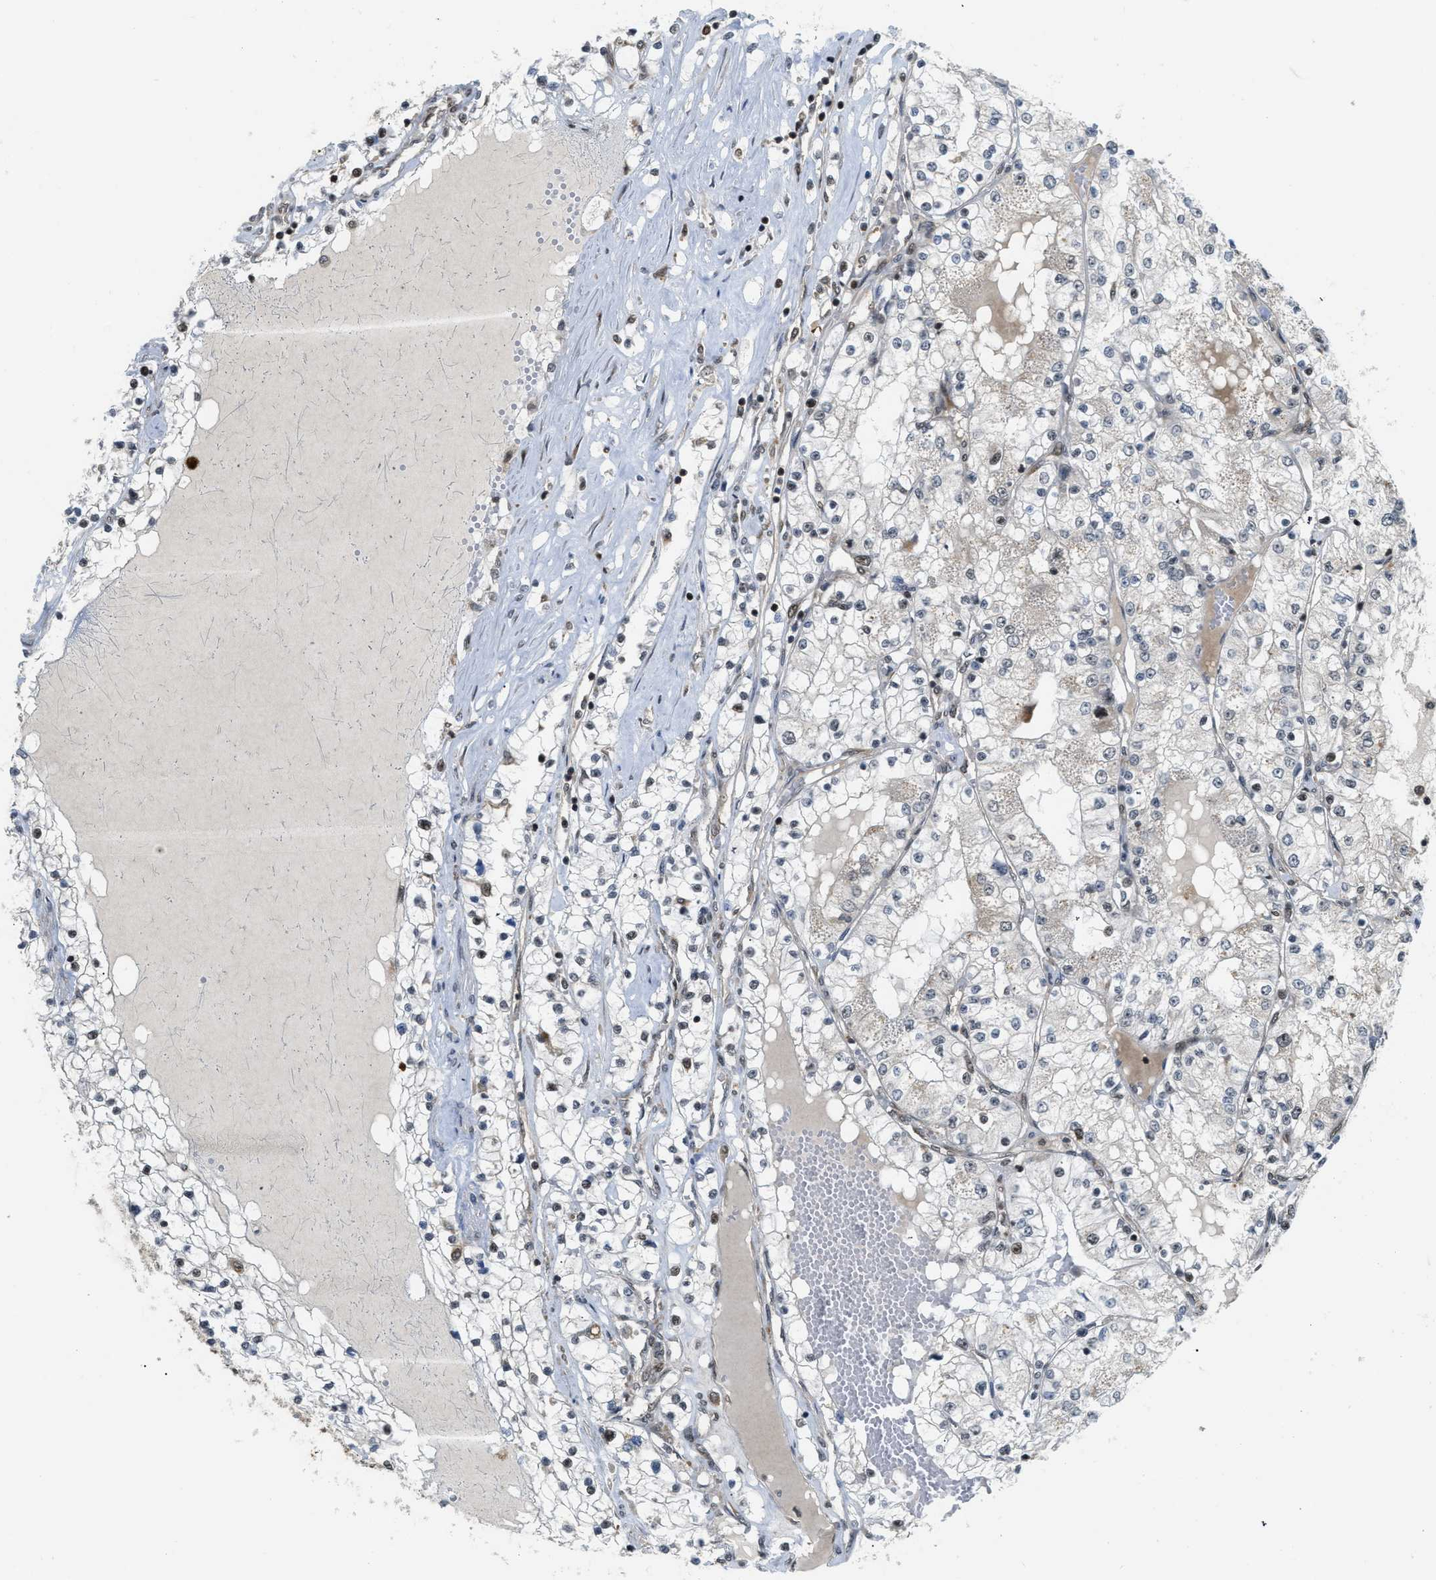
{"staining": {"intensity": "moderate", "quantity": "25%-75%", "location": "nuclear"}, "tissue": "renal cancer", "cell_type": "Tumor cells", "image_type": "cancer", "snomed": [{"axis": "morphology", "description": "Adenocarcinoma, NOS"}, {"axis": "topography", "description": "Kidney"}], "caption": "The image demonstrates staining of renal cancer, revealing moderate nuclear protein staining (brown color) within tumor cells. (brown staining indicates protein expression, while blue staining denotes nuclei).", "gene": "TACC1", "patient": {"sex": "male", "age": 68}}